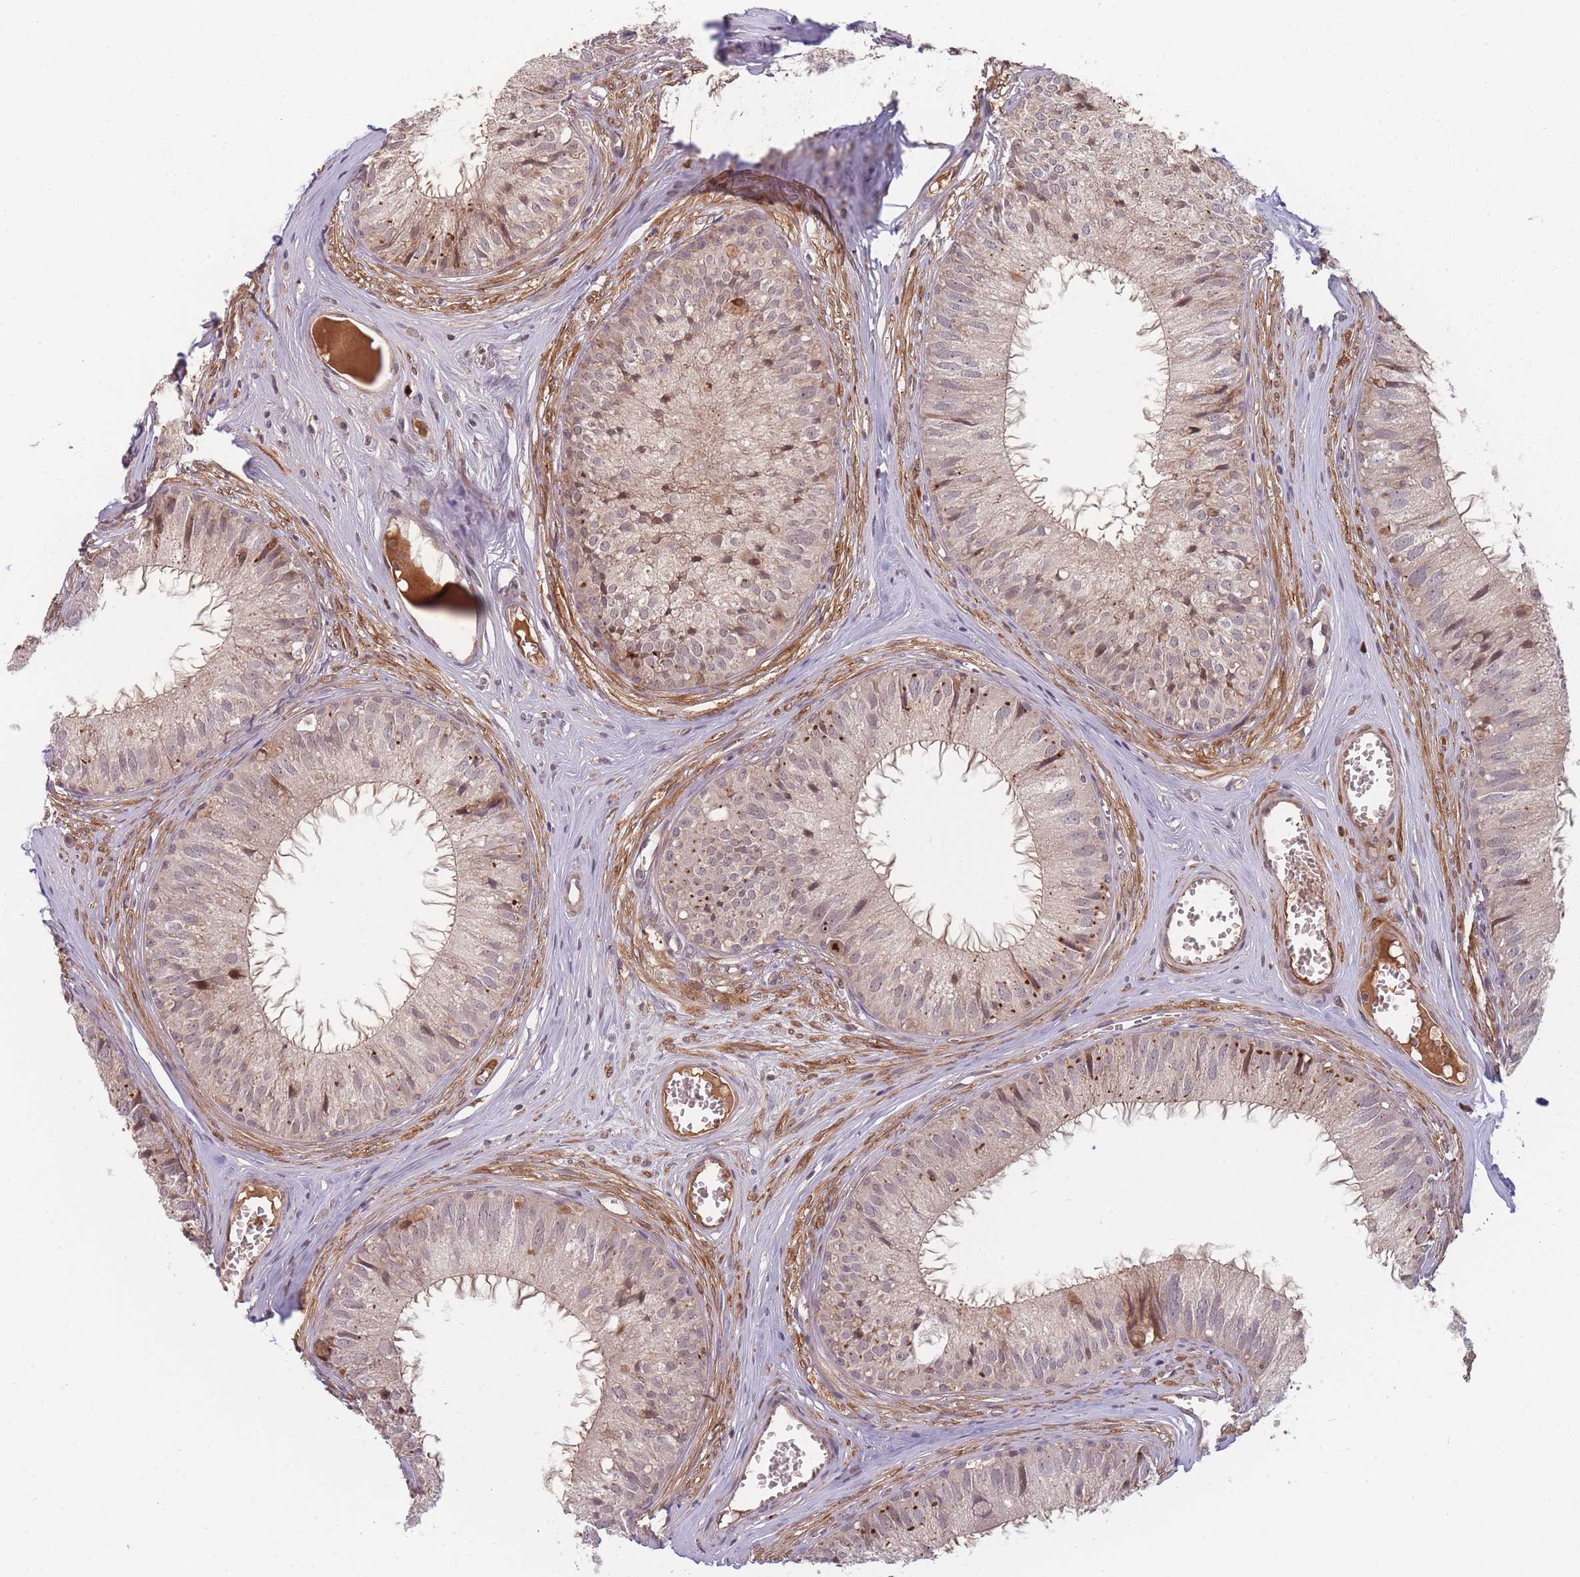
{"staining": {"intensity": "weak", "quantity": "<25%", "location": "cytoplasmic/membranous,nuclear"}, "tissue": "epididymis", "cell_type": "Glandular cells", "image_type": "normal", "snomed": [{"axis": "morphology", "description": "Normal tissue, NOS"}, {"axis": "topography", "description": "Epididymis"}], "caption": "IHC of normal human epididymis exhibits no positivity in glandular cells. (IHC, brightfield microscopy, high magnification).", "gene": "FAM153A", "patient": {"sex": "male", "age": 36}}